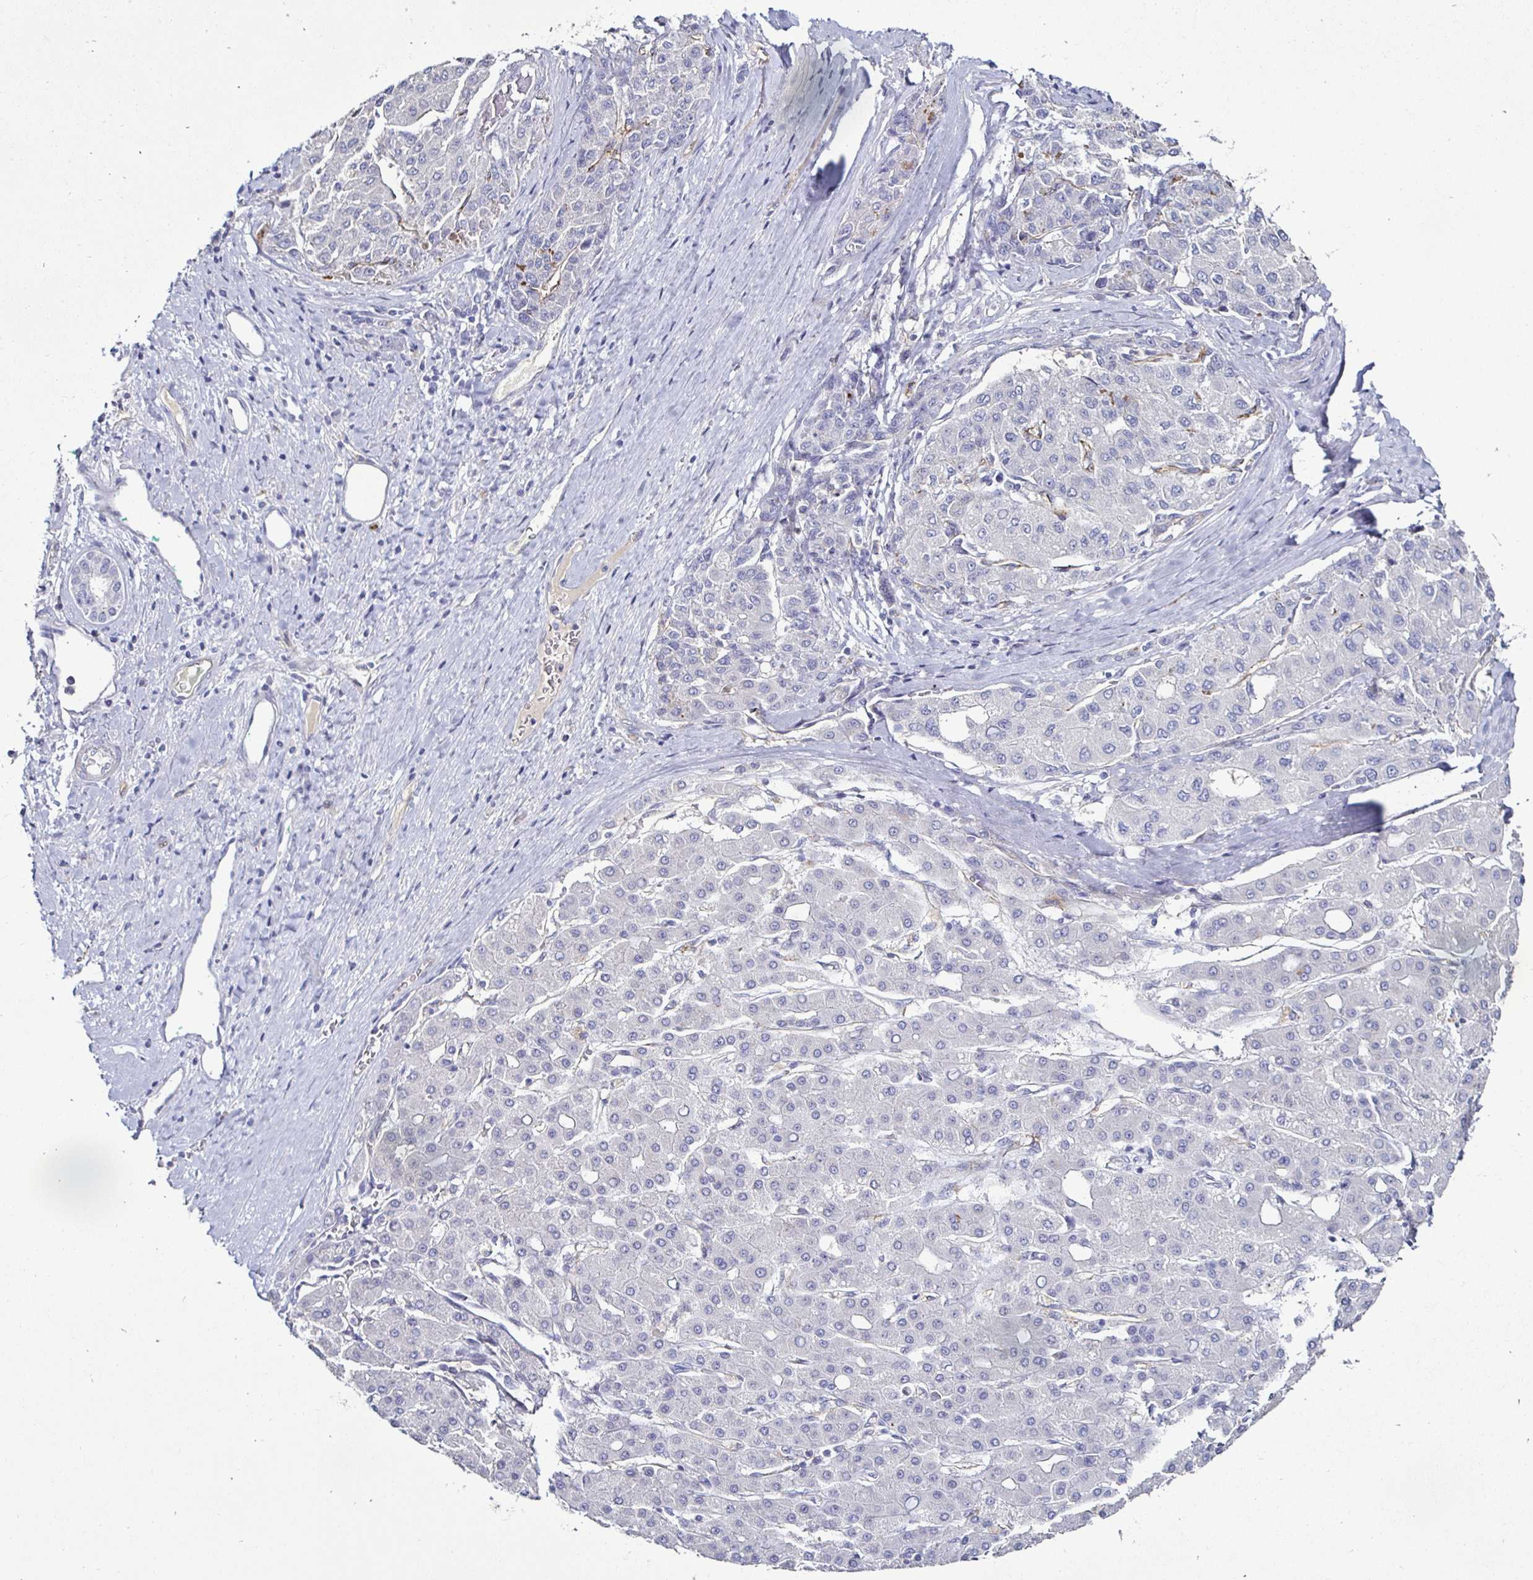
{"staining": {"intensity": "negative", "quantity": "none", "location": "none"}, "tissue": "liver cancer", "cell_type": "Tumor cells", "image_type": "cancer", "snomed": [{"axis": "morphology", "description": "Carcinoma, Hepatocellular, NOS"}, {"axis": "topography", "description": "Liver"}], "caption": "The immunohistochemistry micrograph has no significant positivity in tumor cells of liver cancer tissue.", "gene": "ACSBG2", "patient": {"sex": "male", "age": 65}}